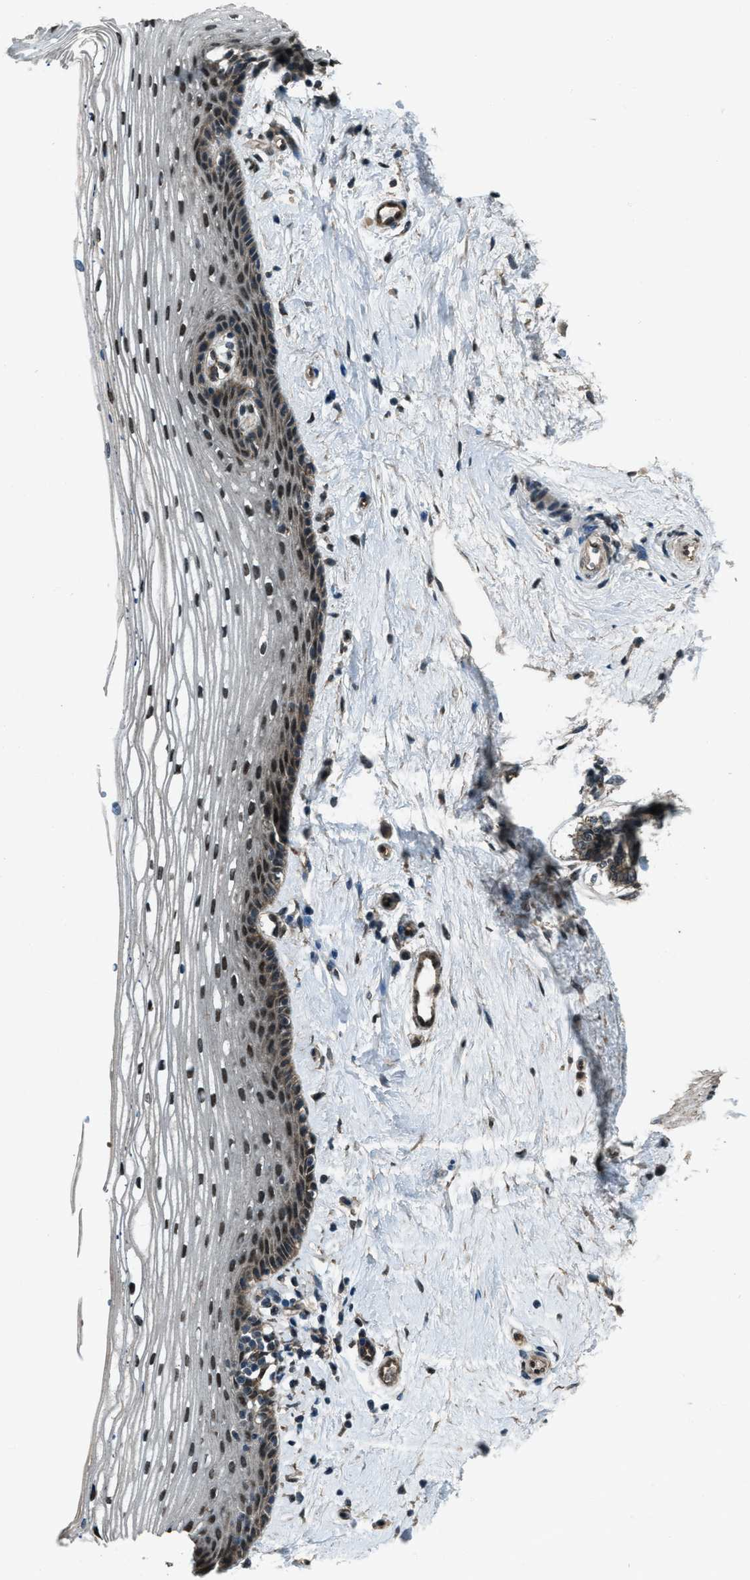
{"staining": {"intensity": "moderate", "quantity": ">75%", "location": "nuclear"}, "tissue": "vagina", "cell_type": "Squamous epithelial cells", "image_type": "normal", "snomed": [{"axis": "morphology", "description": "Normal tissue, NOS"}, {"axis": "topography", "description": "Vagina"}], "caption": "Immunohistochemistry (IHC) of normal vagina exhibits medium levels of moderate nuclear expression in about >75% of squamous epithelial cells.", "gene": "SVIL", "patient": {"sex": "female", "age": 46}}